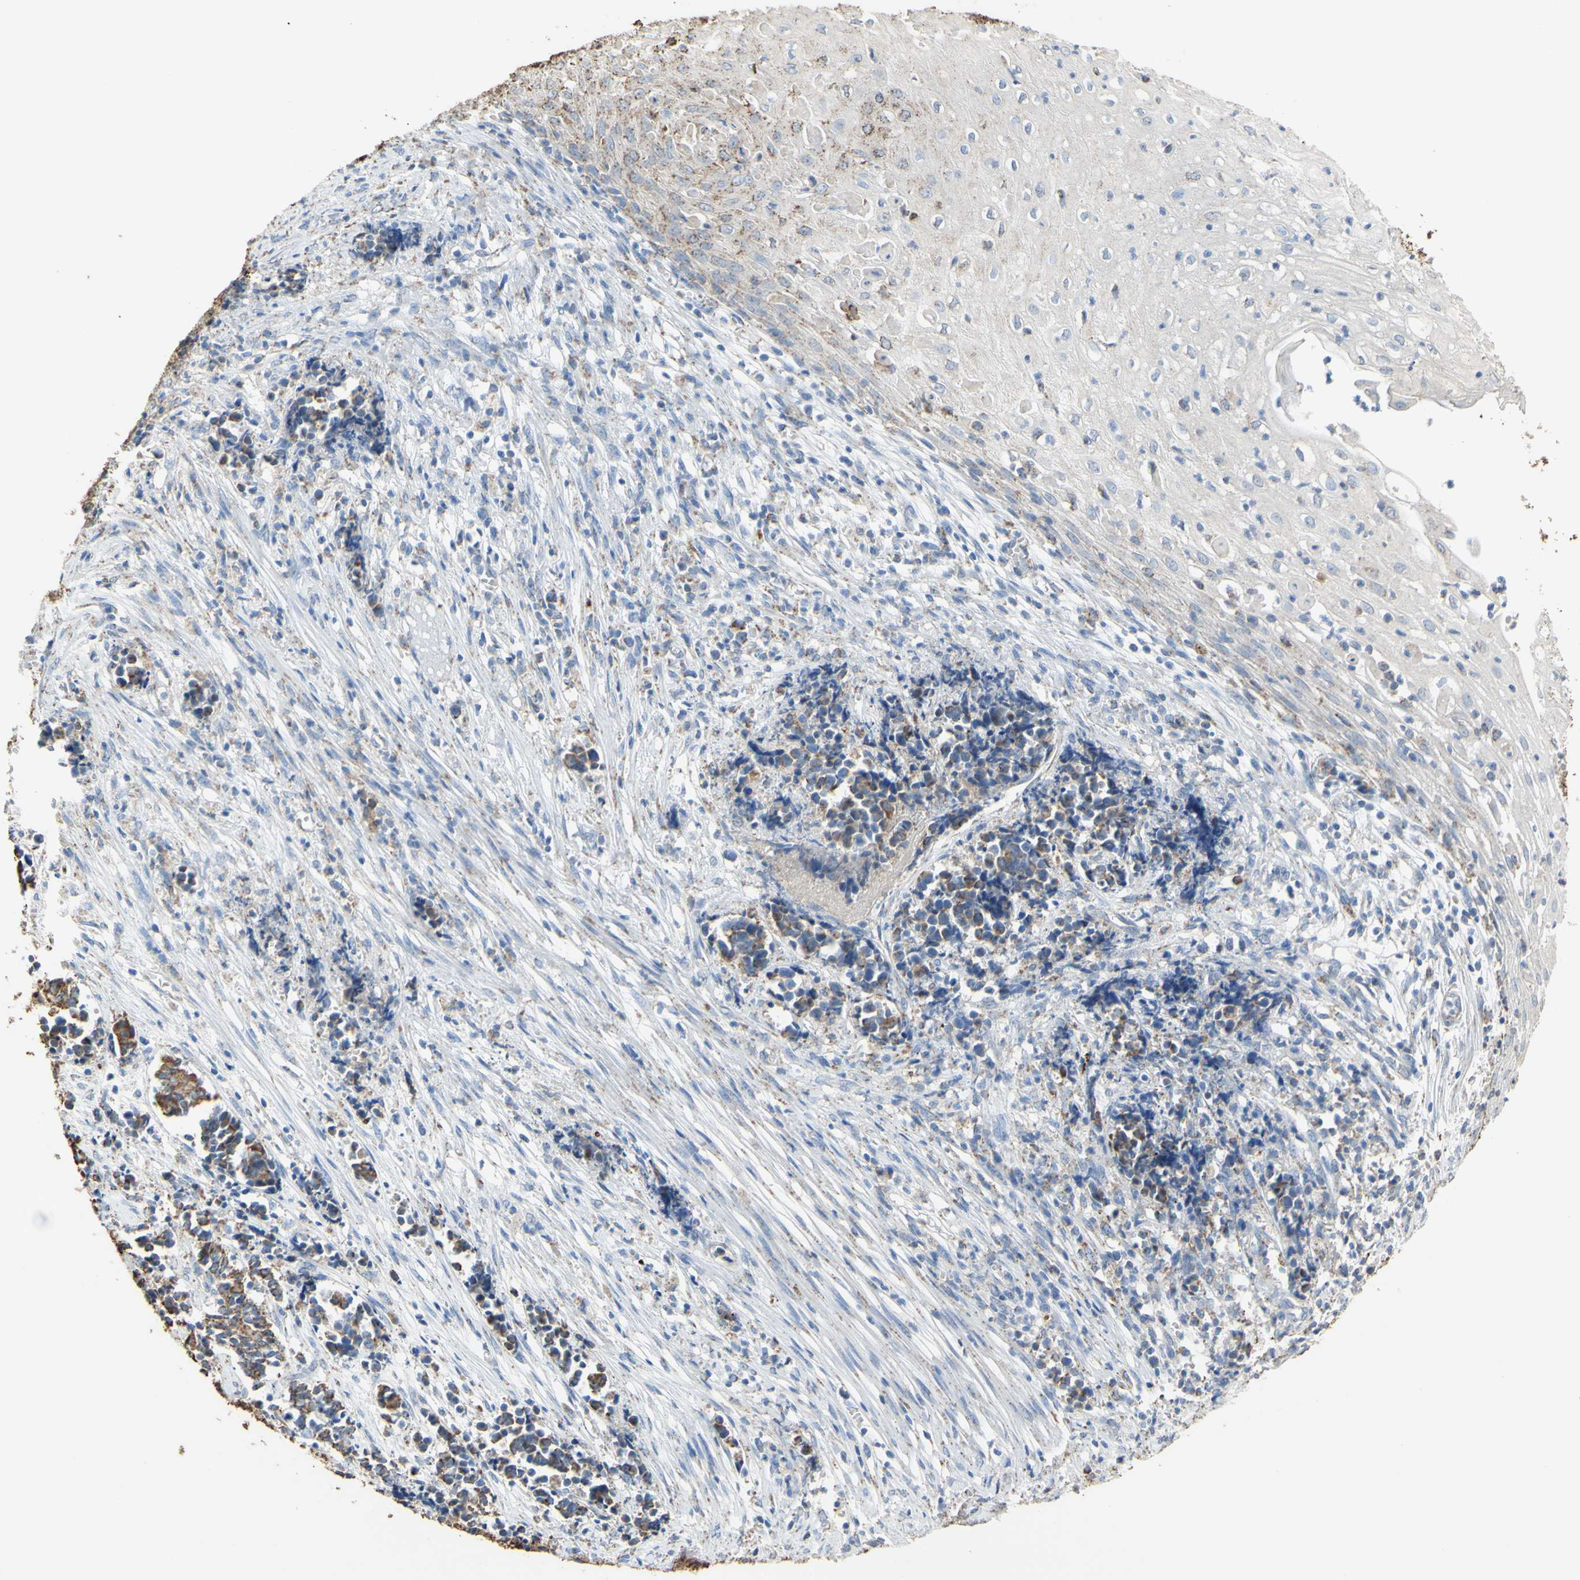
{"staining": {"intensity": "moderate", "quantity": ">75%", "location": "cytoplasmic/membranous"}, "tissue": "cervical cancer", "cell_type": "Tumor cells", "image_type": "cancer", "snomed": [{"axis": "morphology", "description": "Normal tissue, NOS"}, {"axis": "morphology", "description": "Squamous cell carcinoma, NOS"}, {"axis": "topography", "description": "Cervix"}], "caption": "Cervical cancer (squamous cell carcinoma) was stained to show a protein in brown. There is medium levels of moderate cytoplasmic/membranous expression in about >75% of tumor cells.", "gene": "CMKLR2", "patient": {"sex": "female", "age": 35}}